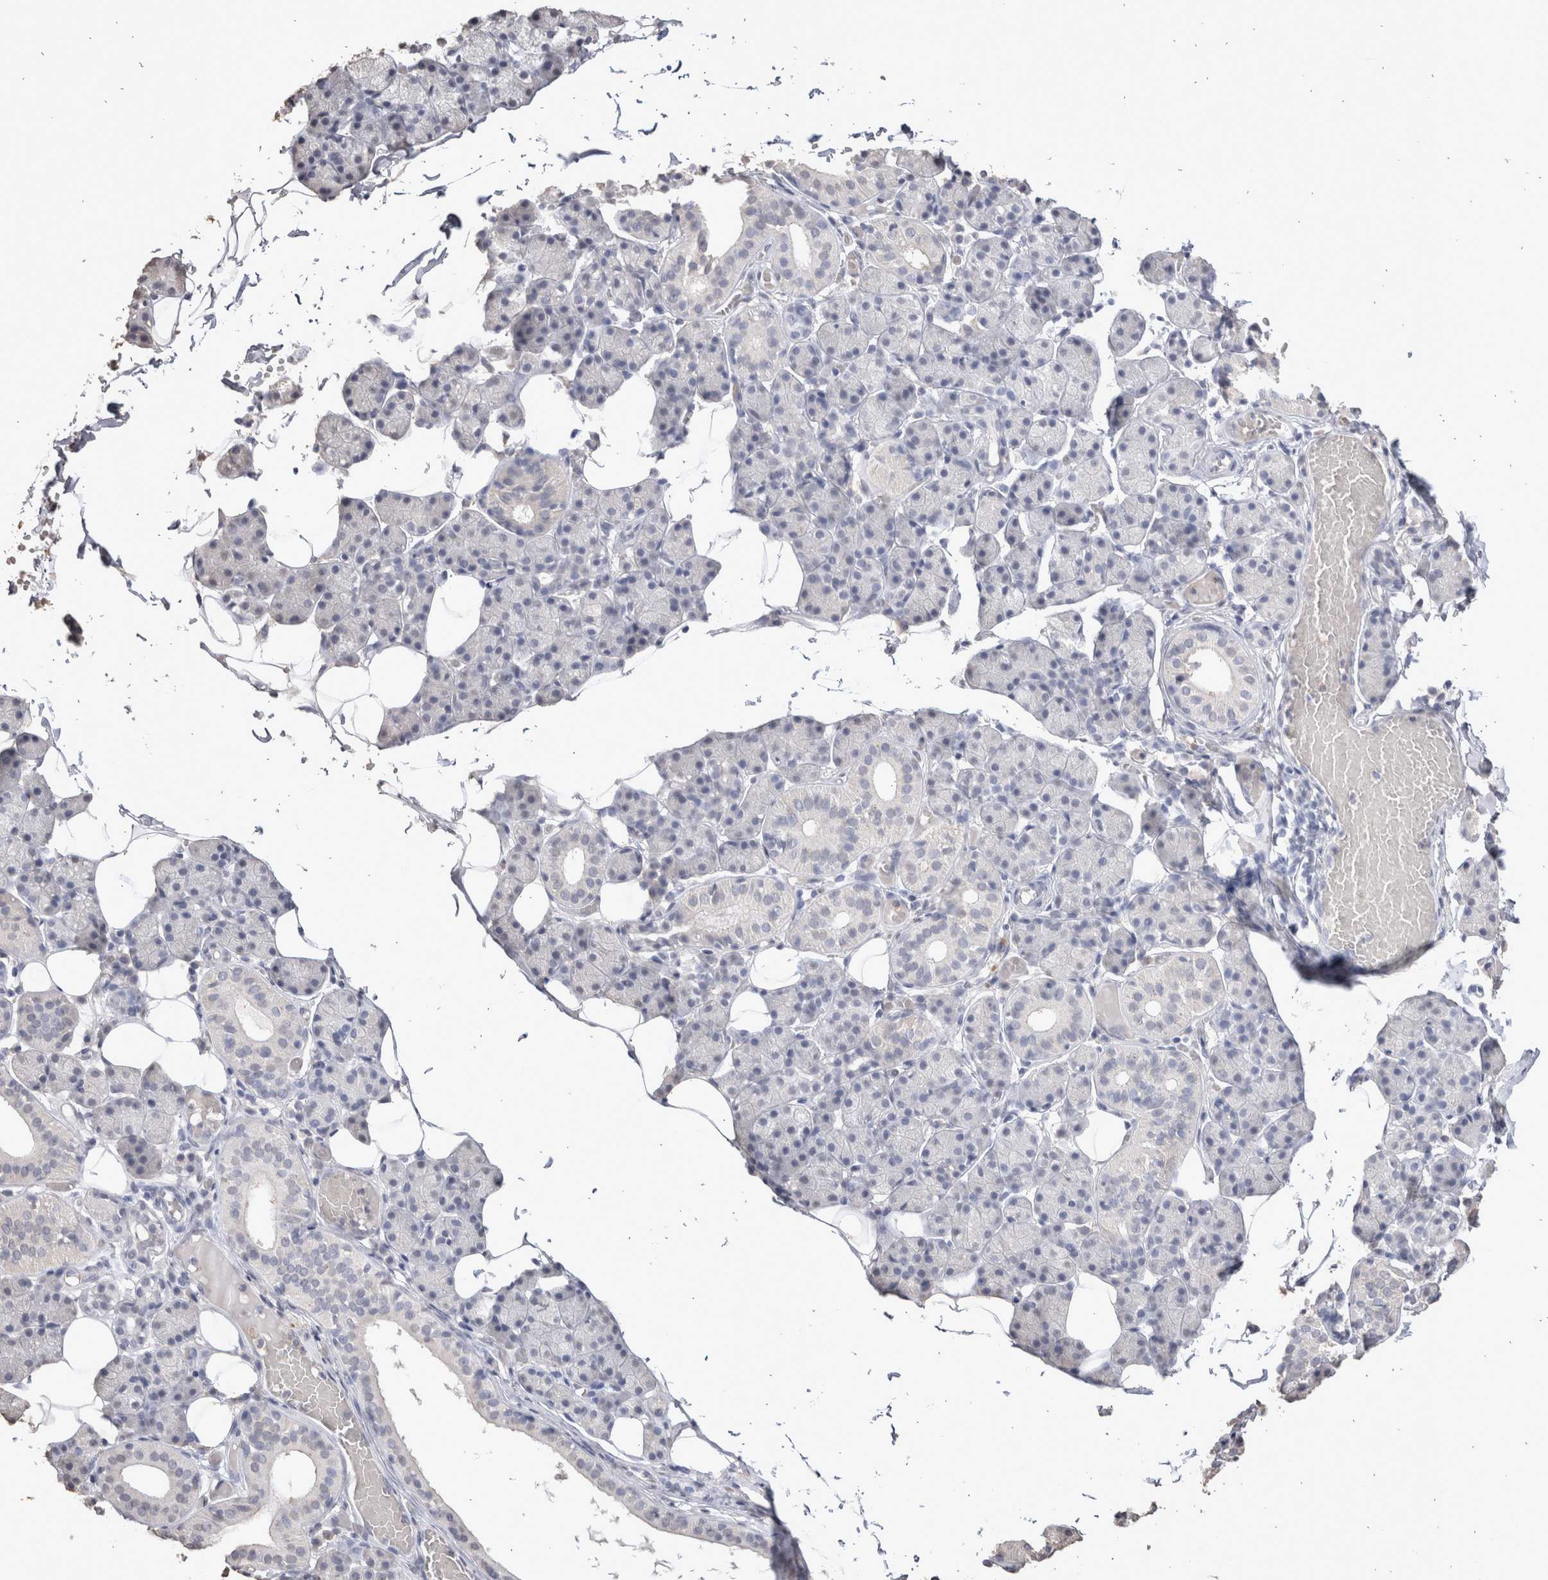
{"staining": {"intensity": "negative", "quantity": "none", "location": "none"}, "tissue": "salivary gland", "cell_type": "Glandular cells", "image_type": "normal", "snomed": [{"axis": "morphology", "description": "Normal tissue, NOS"}, {"axis": "topography", "description": "Salivary gland"}], "caption": "Immunohistochemistry (IHC) of normal salivary gland reveals no staining in glandular cells.", "gene": "LGALS2", "patient": {"sex": "female", "age": 33}}